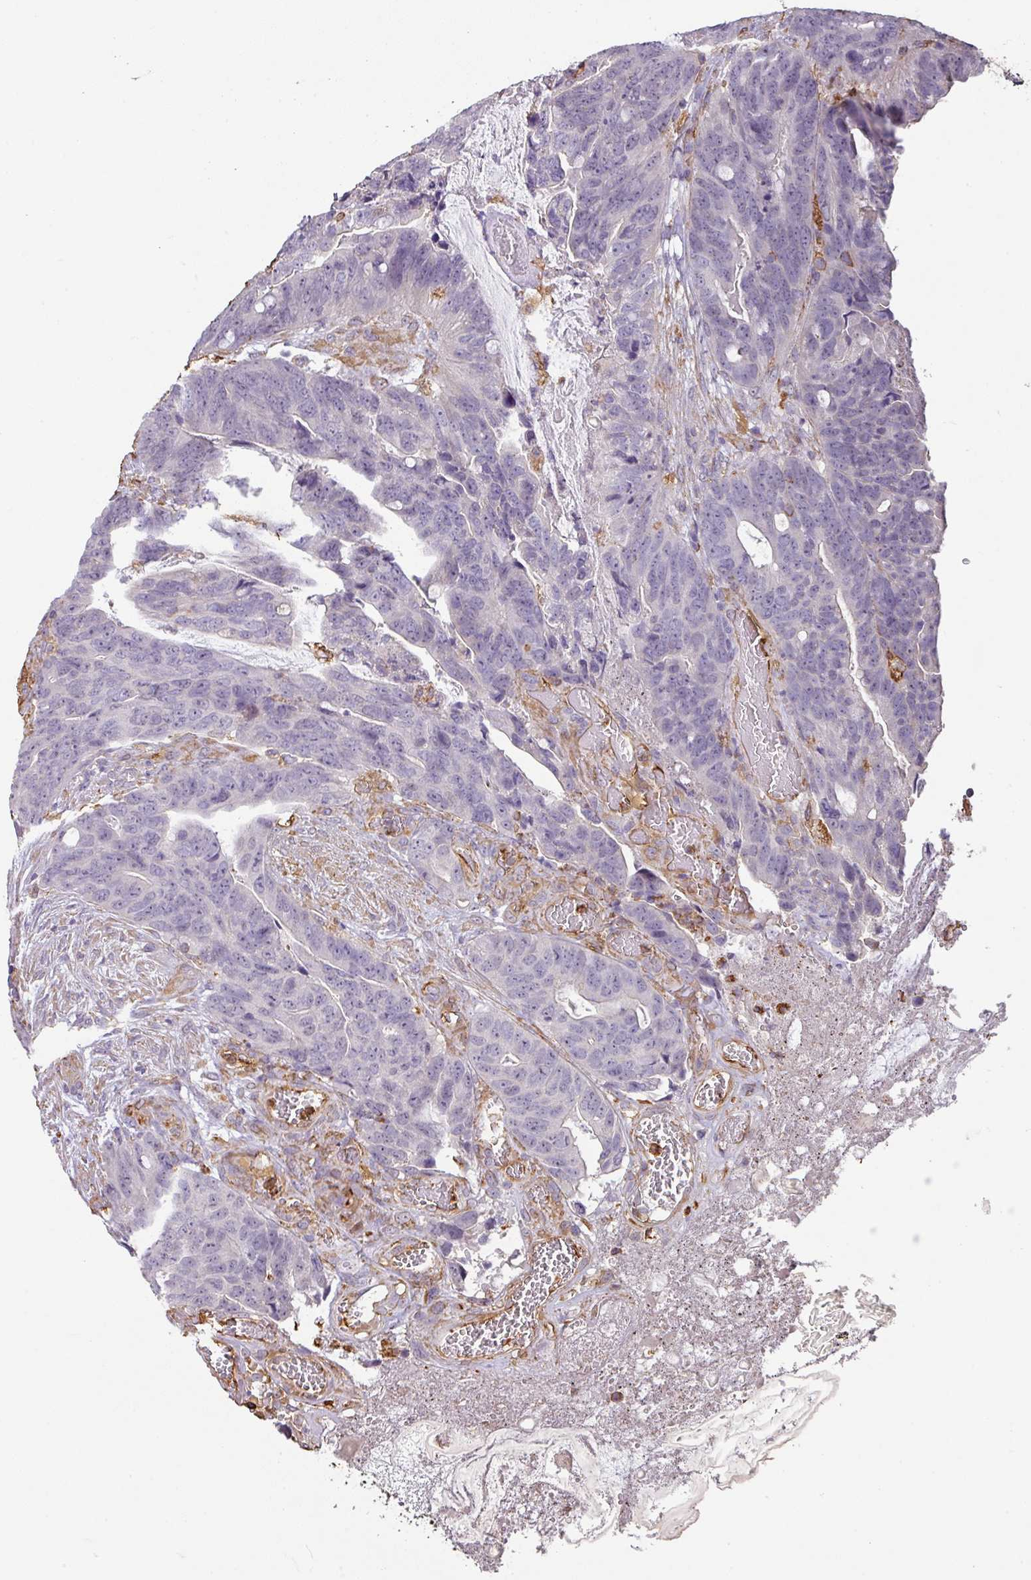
{"staining": {"intensity": "negative", "quantity": "none", "location": "none"}, "tissue": "colorectal cancer", "cell_type": "Tumor cells", "image_type": "cancer", "snomed": [{"axis": "morphology", "description": "Adenocarcinoma, NOS"}, {"axis": "topography", "description": "Colon"}], "caption": "Colorectal cancer stained for a protein using immunohistochemistry shows no expression tumor cells.", "gene": "ZNF280C", "patient": {"sex": "female", "age": 82}}